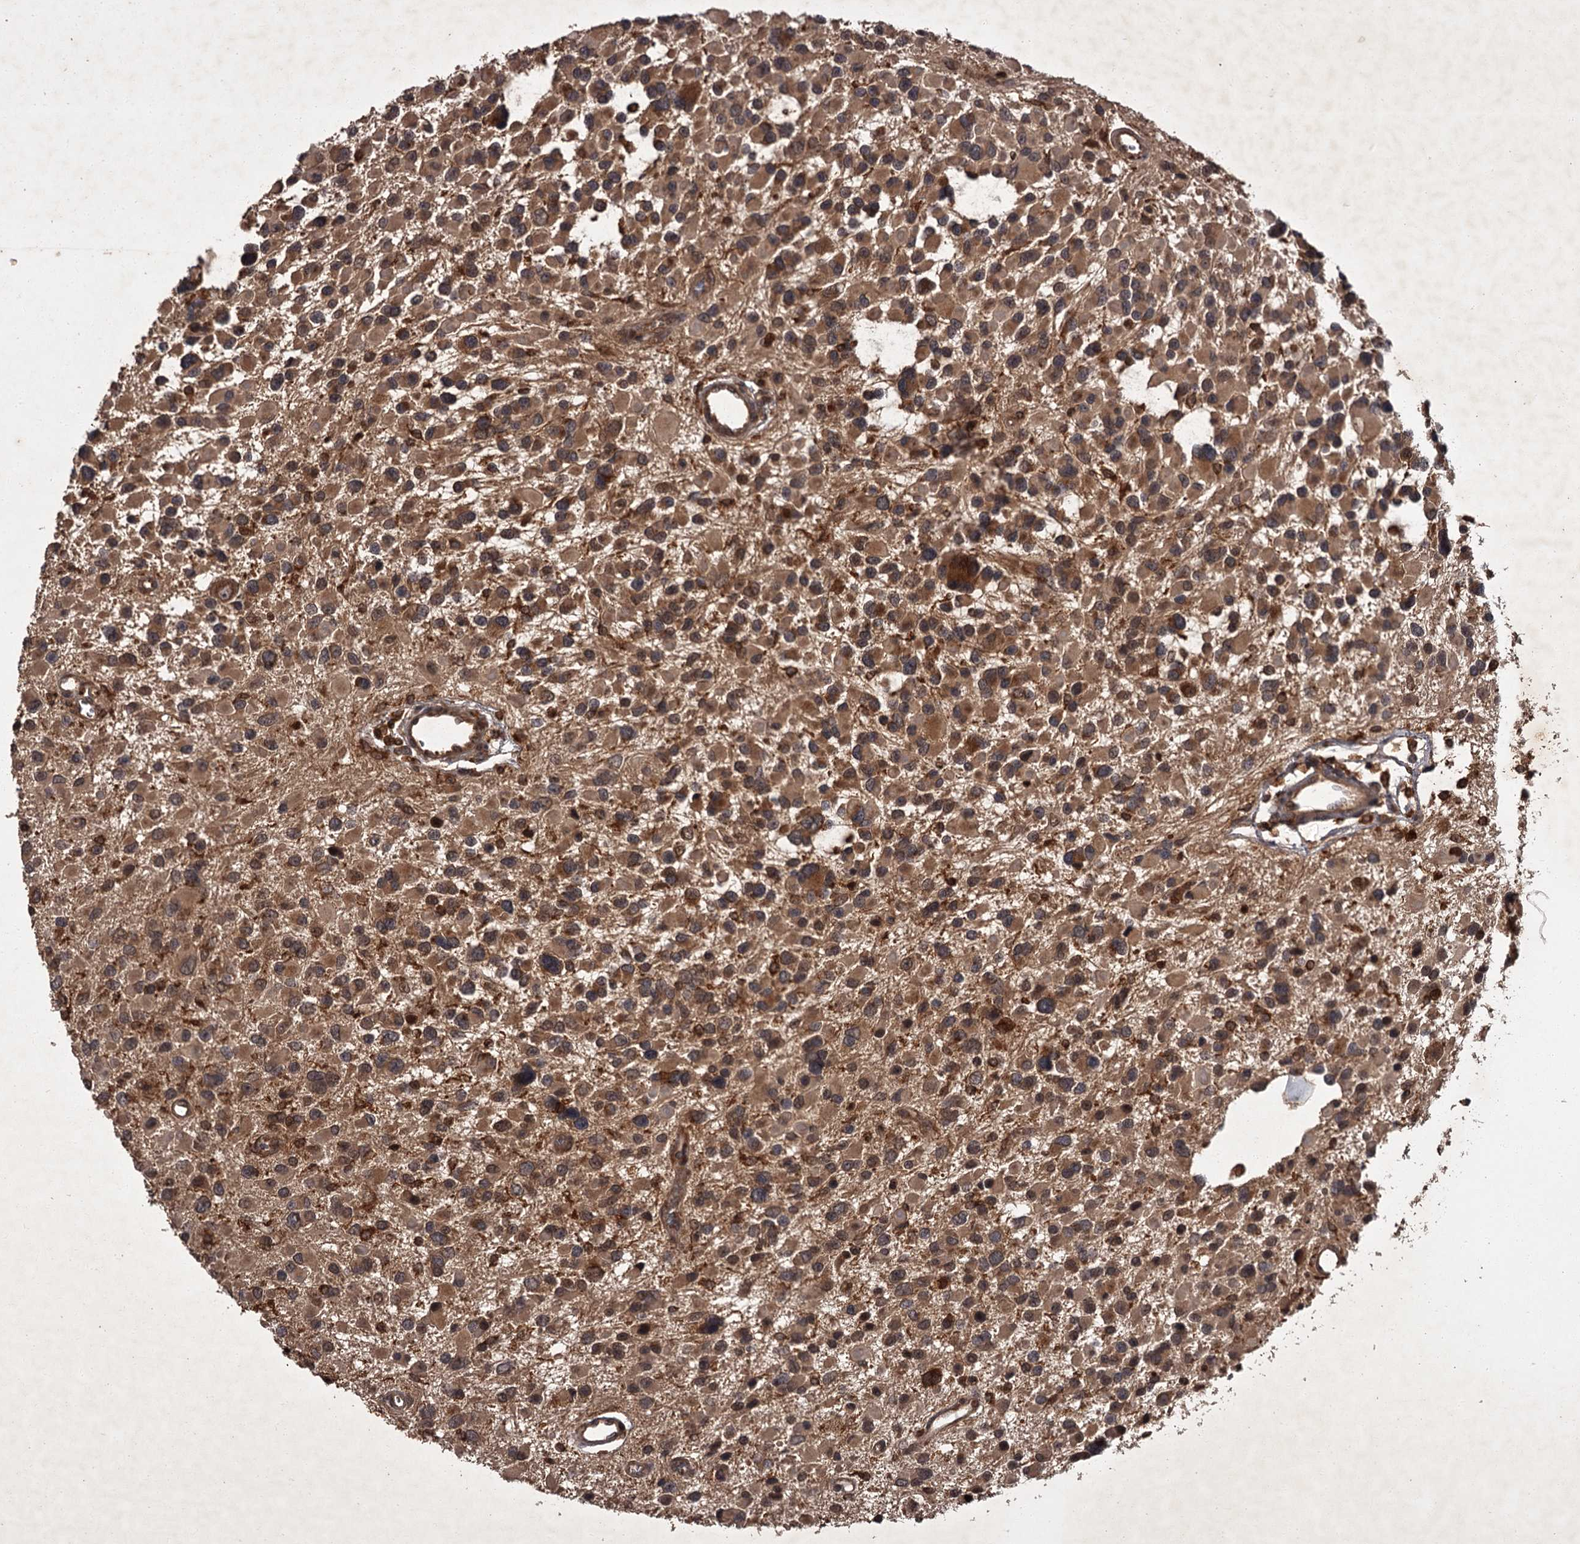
{"staining": {"intensity": "moderate", "quantity": ">75%", "location": "cytoplasmic/membranous"}, "tissue": "glioma", "cell_type": "Tumor cells", "image_type": "cancer", "snomed": [{"axis": "morphology", "description": "Glioma, malignant, High grade"}, {"axis": "topography", "description": "Brain"}], "caption": "A high-resolution micrograph shows immunohistochemistry staining of glioma, which demonstrates moderate cytoplasmic/membranous staining in about >75% of tumor cells.", "gene": "TBC1D23", "patient": {"sex": "male", "age": 53}}